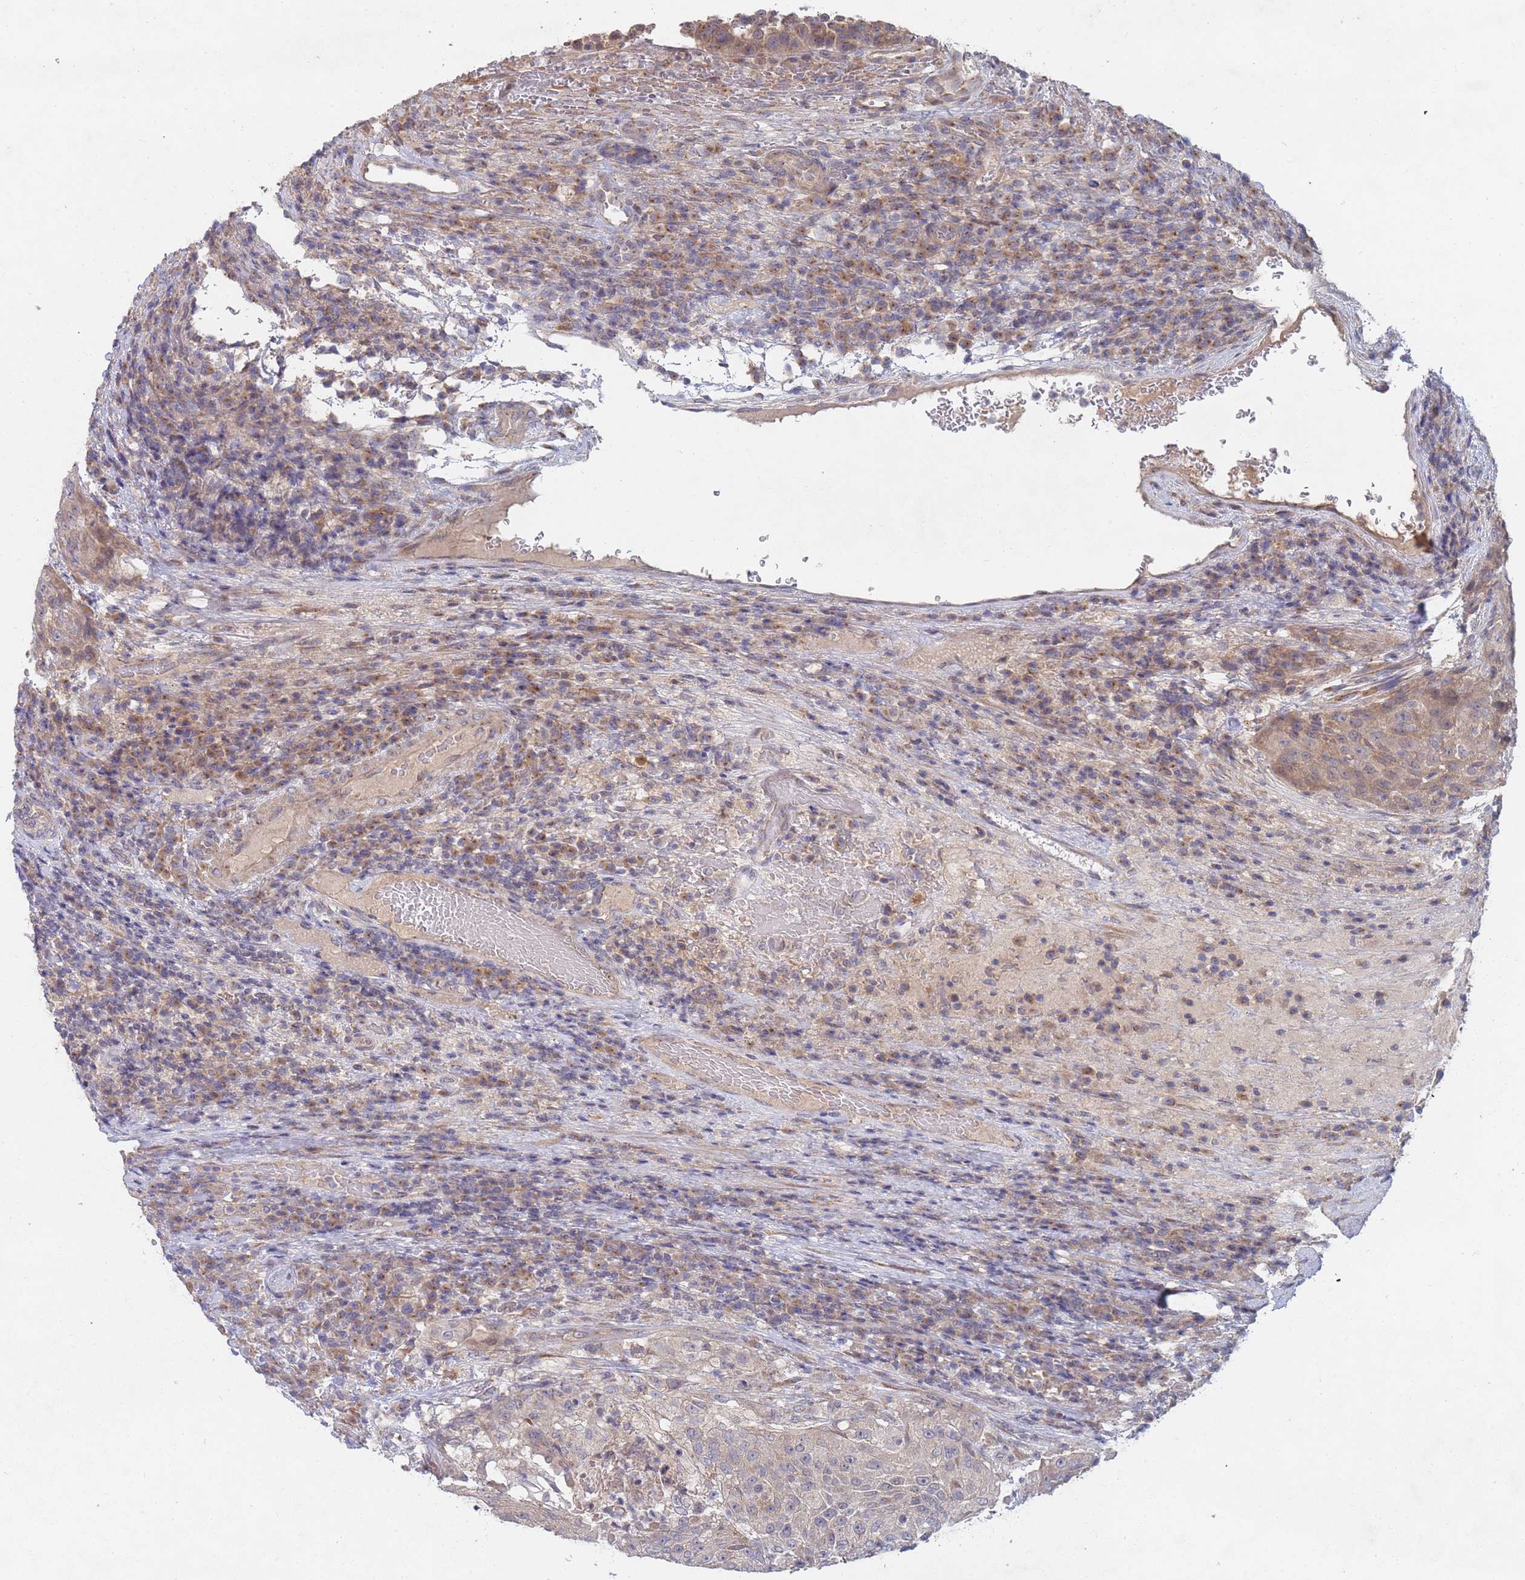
{"staining": {"intensity": "weak", "quantity": "25%-75%", "location": "cytoplasmic/membranous"}, "tissue": "urothelial cancer", "cell_type": "Tumor cells", "image_type": "cancer", "snomed": [{"axis": "morphology", "description": "Urothelial carcinoma, High grade"}, {"axis": "topography", "description": "Urinary bladder"}], "caption": "Weak cytoplasmic/membranous expression is appreciated in approximately 25%-75% of tumor cells in urothelial cancer.", "gene": "SLC35F5", "patient": {"sex": "female", "age": 63}}